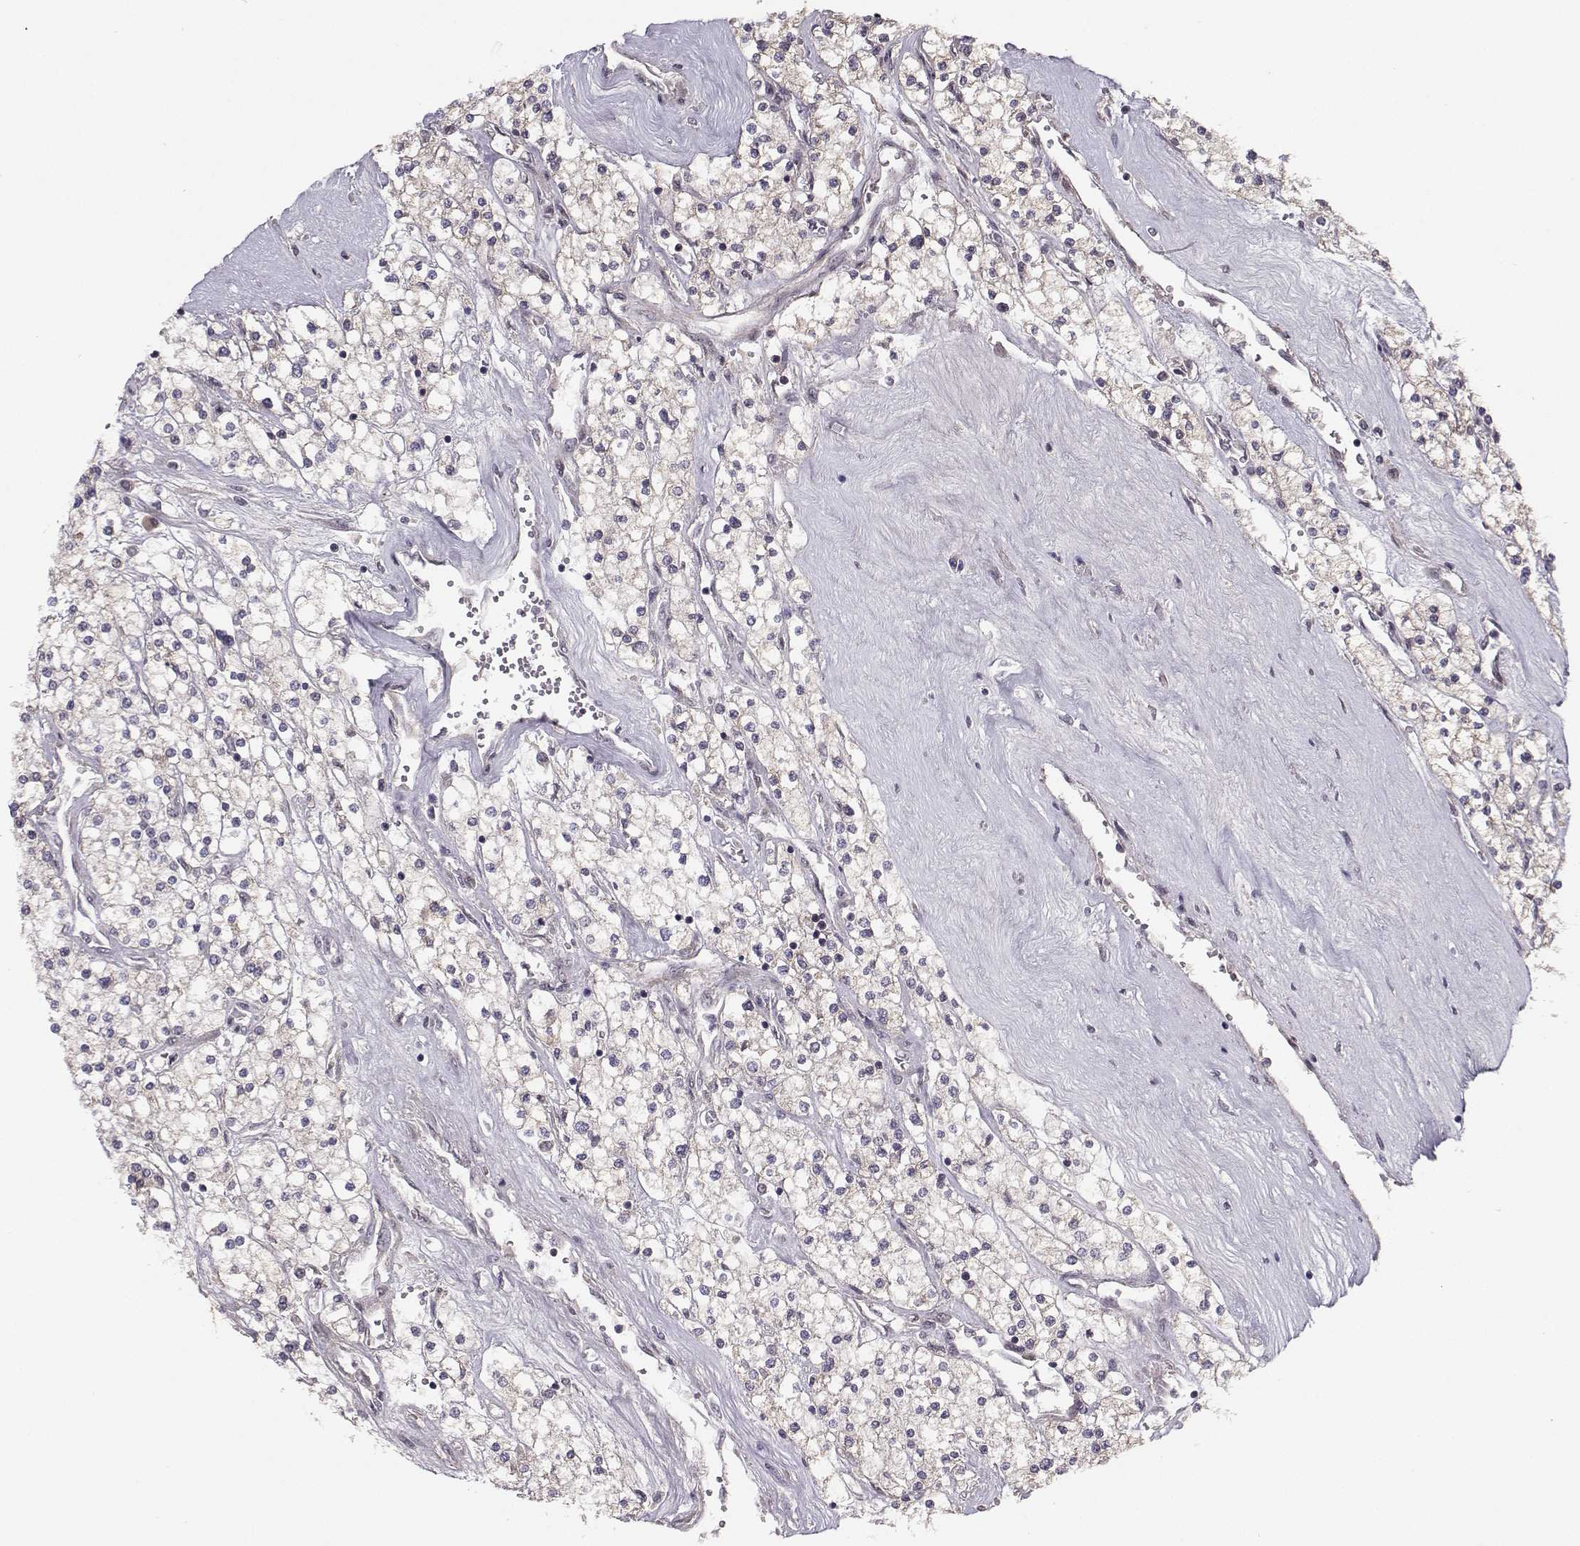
{"staining": {"intensity": "weak", "quantity": ">75%", "location": "cytoplasmic/membranous"}, "tissue": "renal cancer", "cell_type": "Tumor cells", "image_type": "cancer", "snomed": [{"axis": "morphology", "description": "Adenocarcinoma, NOS"}, {"axis": "topography", "description": "Kidney"}], "caption": "IHC (DAB (3,3'-diaminobenzidine)) staining of renal adenocarcinoma shows weak cytoplasmic/membranous protein expression in about >75% of tumor cells.", "gene": "PLEKHG3", "patient": {"sex": "male", "age": 80}}